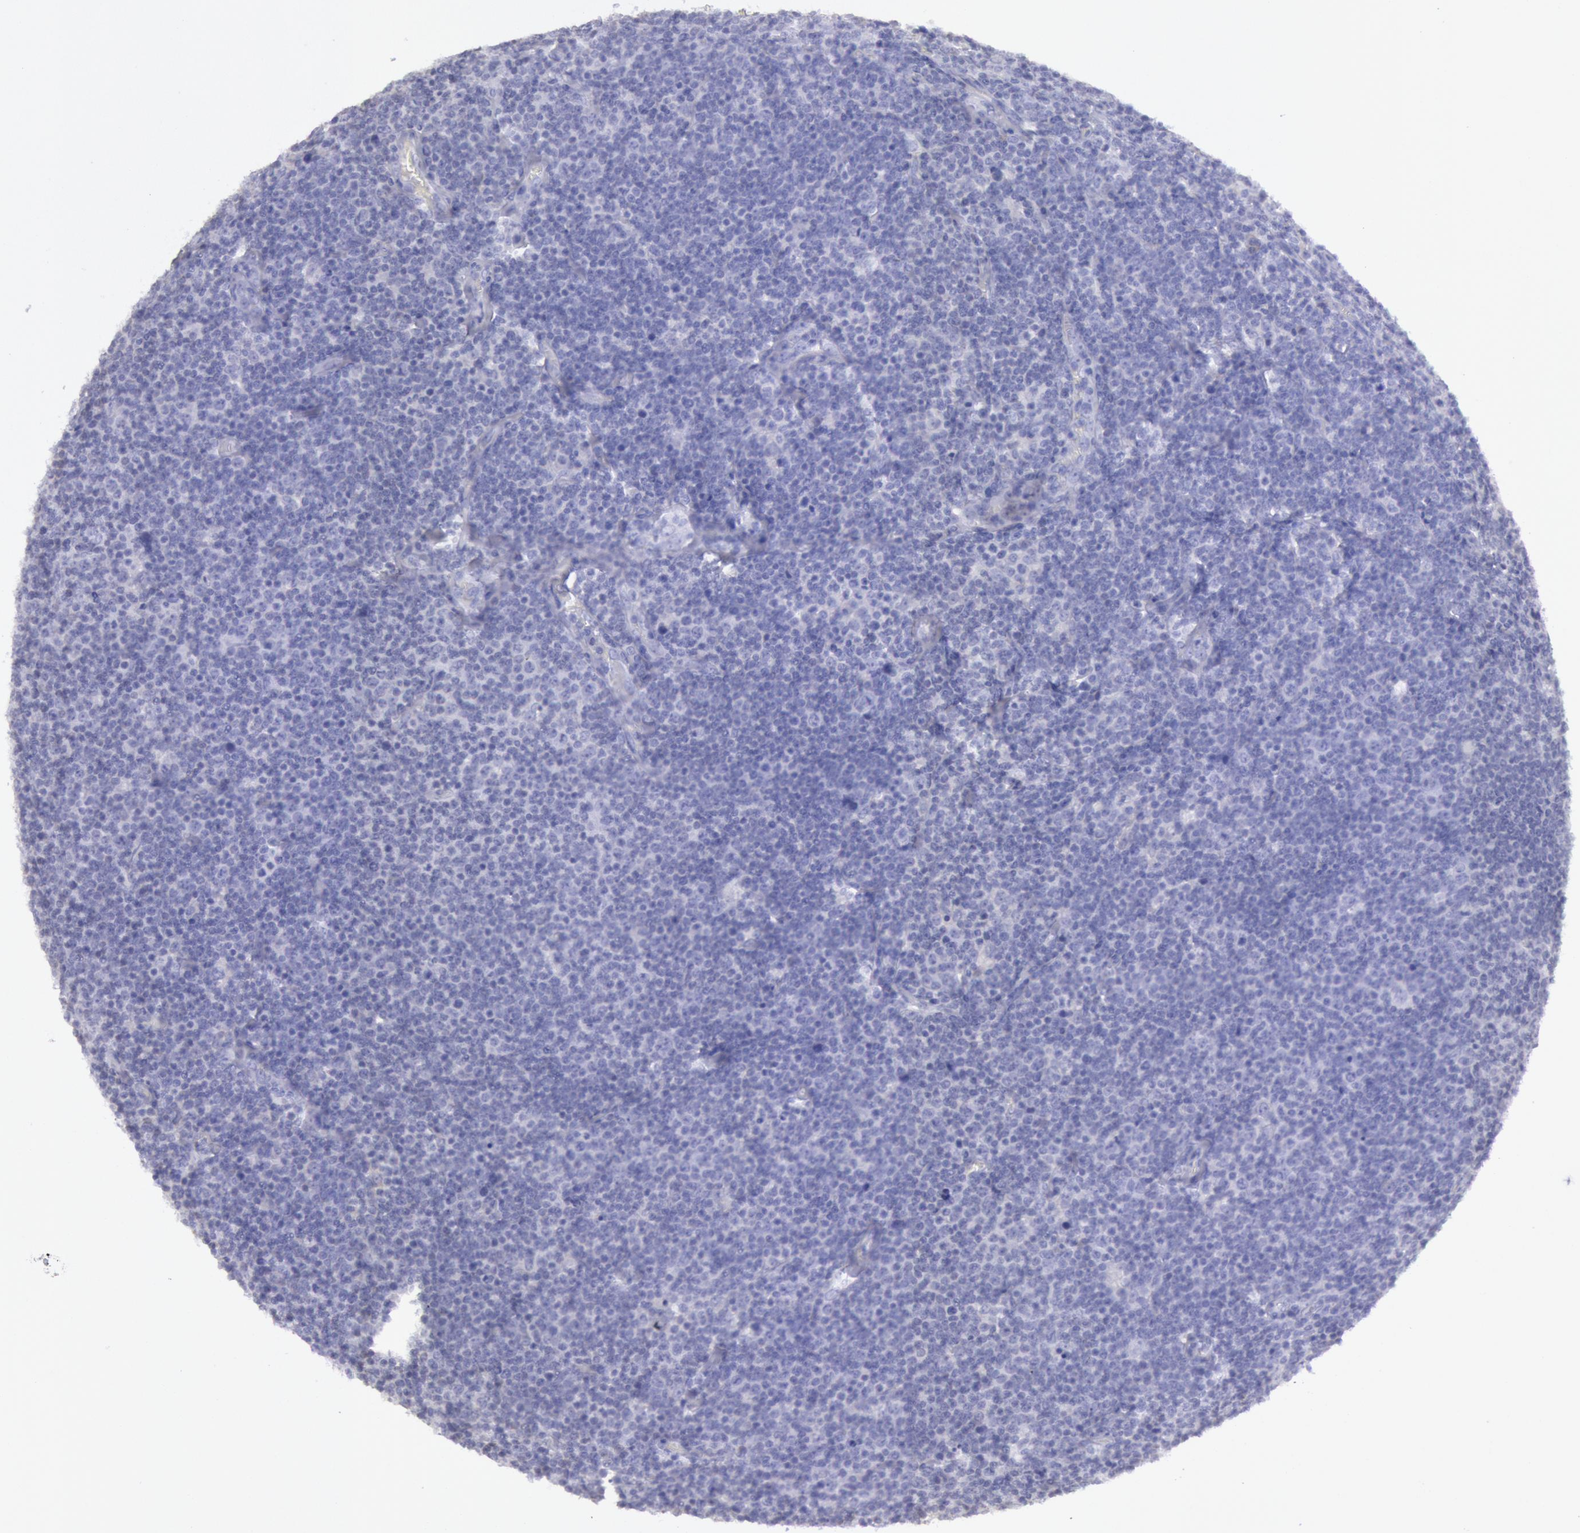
{"staining": {"intensity": "negative", "quantity": "none", "location": "none"}, "tissue": "lymphoma", "cell_type": "Tumor cells", "image_type": "cancer", "snomed": [{"axis": "morphology", "description": "Malignant lymphoma, non-Hodgkin's type, Low grade"}, {"axis": "topography", "description": "Lymph node"}], "caption": "Tumor cells are negative for brown protein staining in low-grade malignant lymphoma, non-Hodgkin's type.", "gene": "MYH7", "patient": {"sex": "male", "age": 74}}